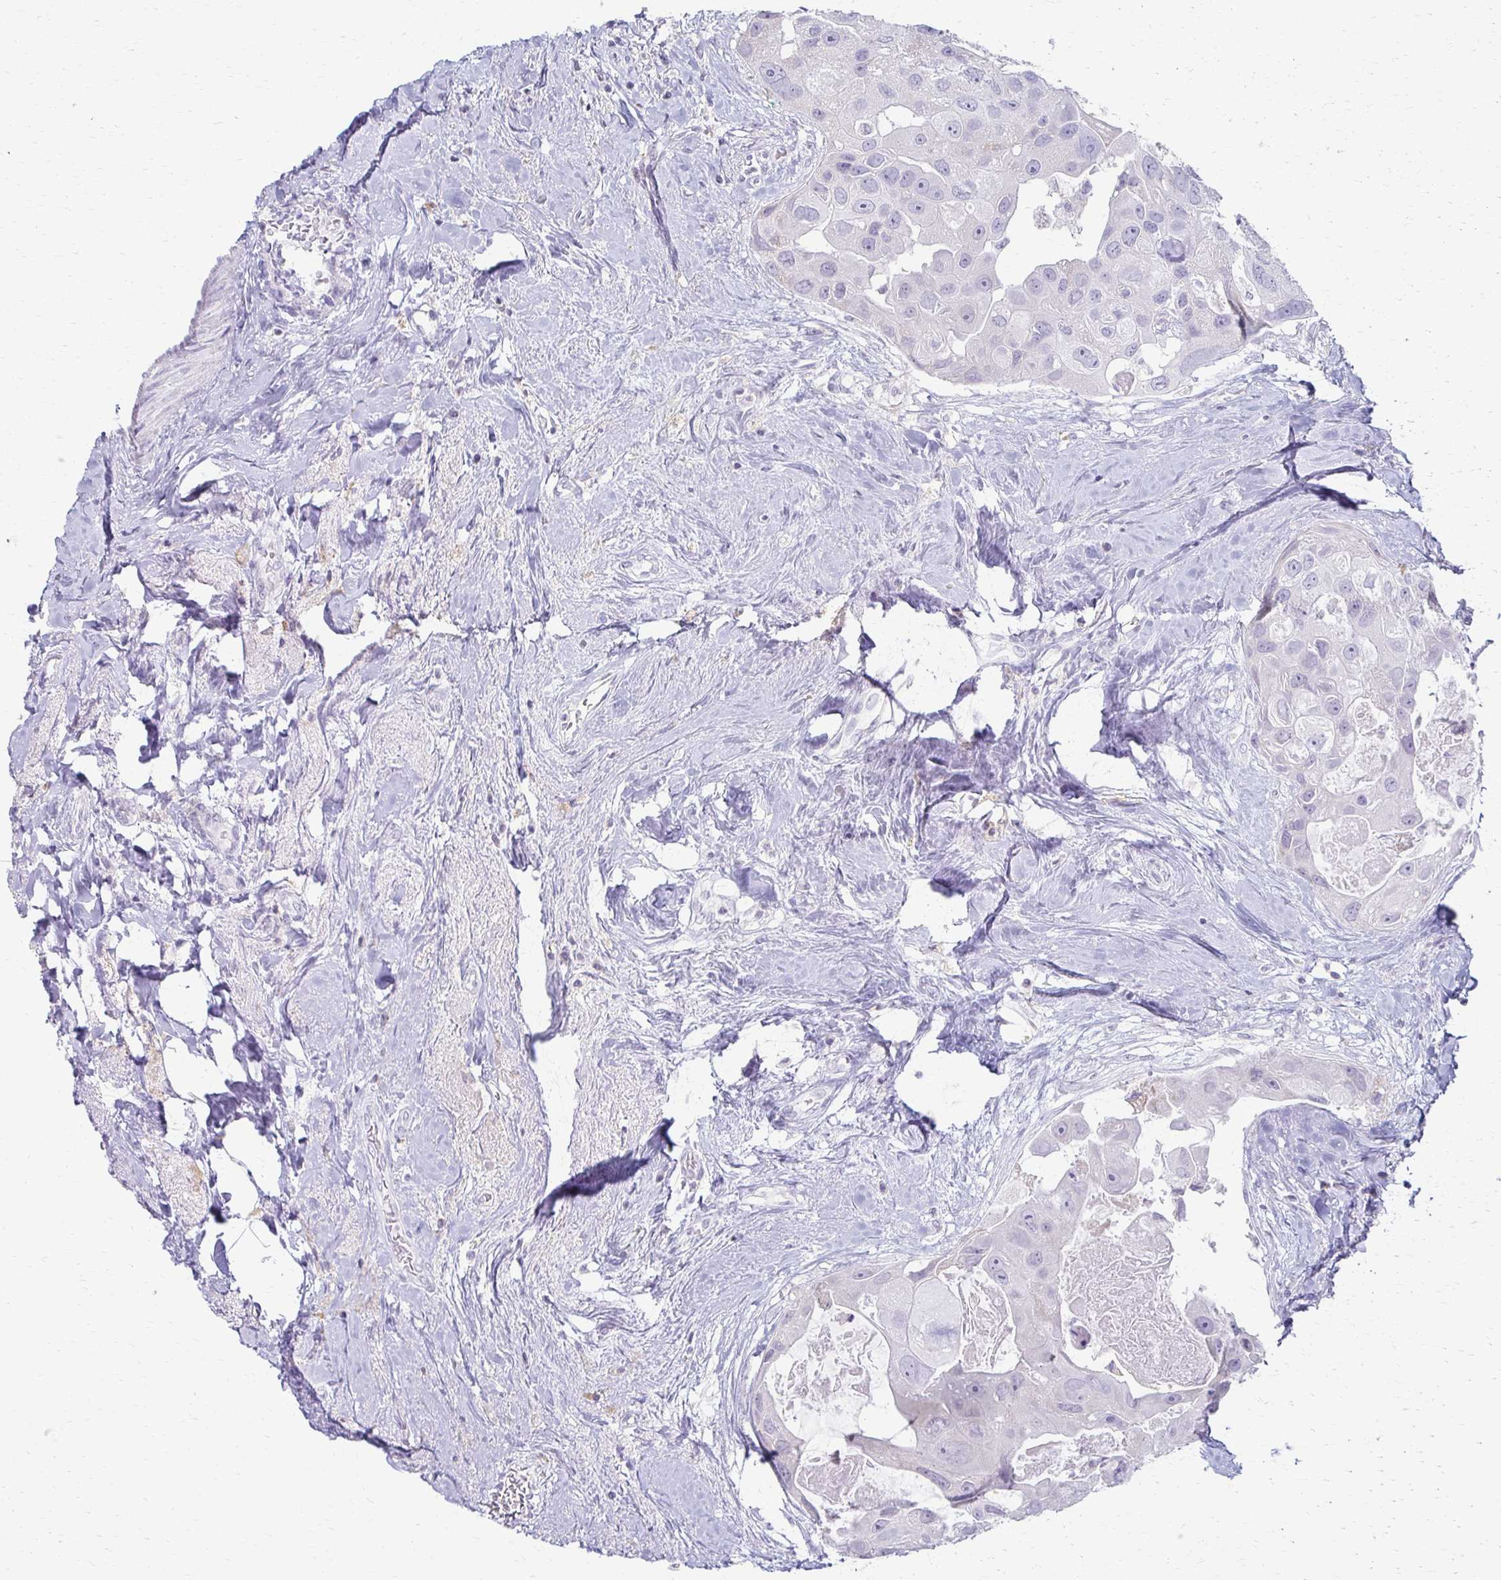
{"staining": {"intensity": "negative", "quantity": "none", "location": "none"}, "tissue": "breast cancer", "cell_type": "Tumor cells", "image_type": "cancer", "snomed": [{"axis": "morphology", "description": "Duct carcinoma"}, {"axis": "topography", "description": "Breast"}], "caption": "The micrograph reveals no staining of tumor cells in breast cancer (infiltrating ductal carcinoma). The staining was performed using DAB to visualize the protein expression in brown, while the nuclei were stained in blue with hematoxylin (Magnification: 20x).", "gene": "FCGR2B", "patient": {"sex": "female", "age": 43}}